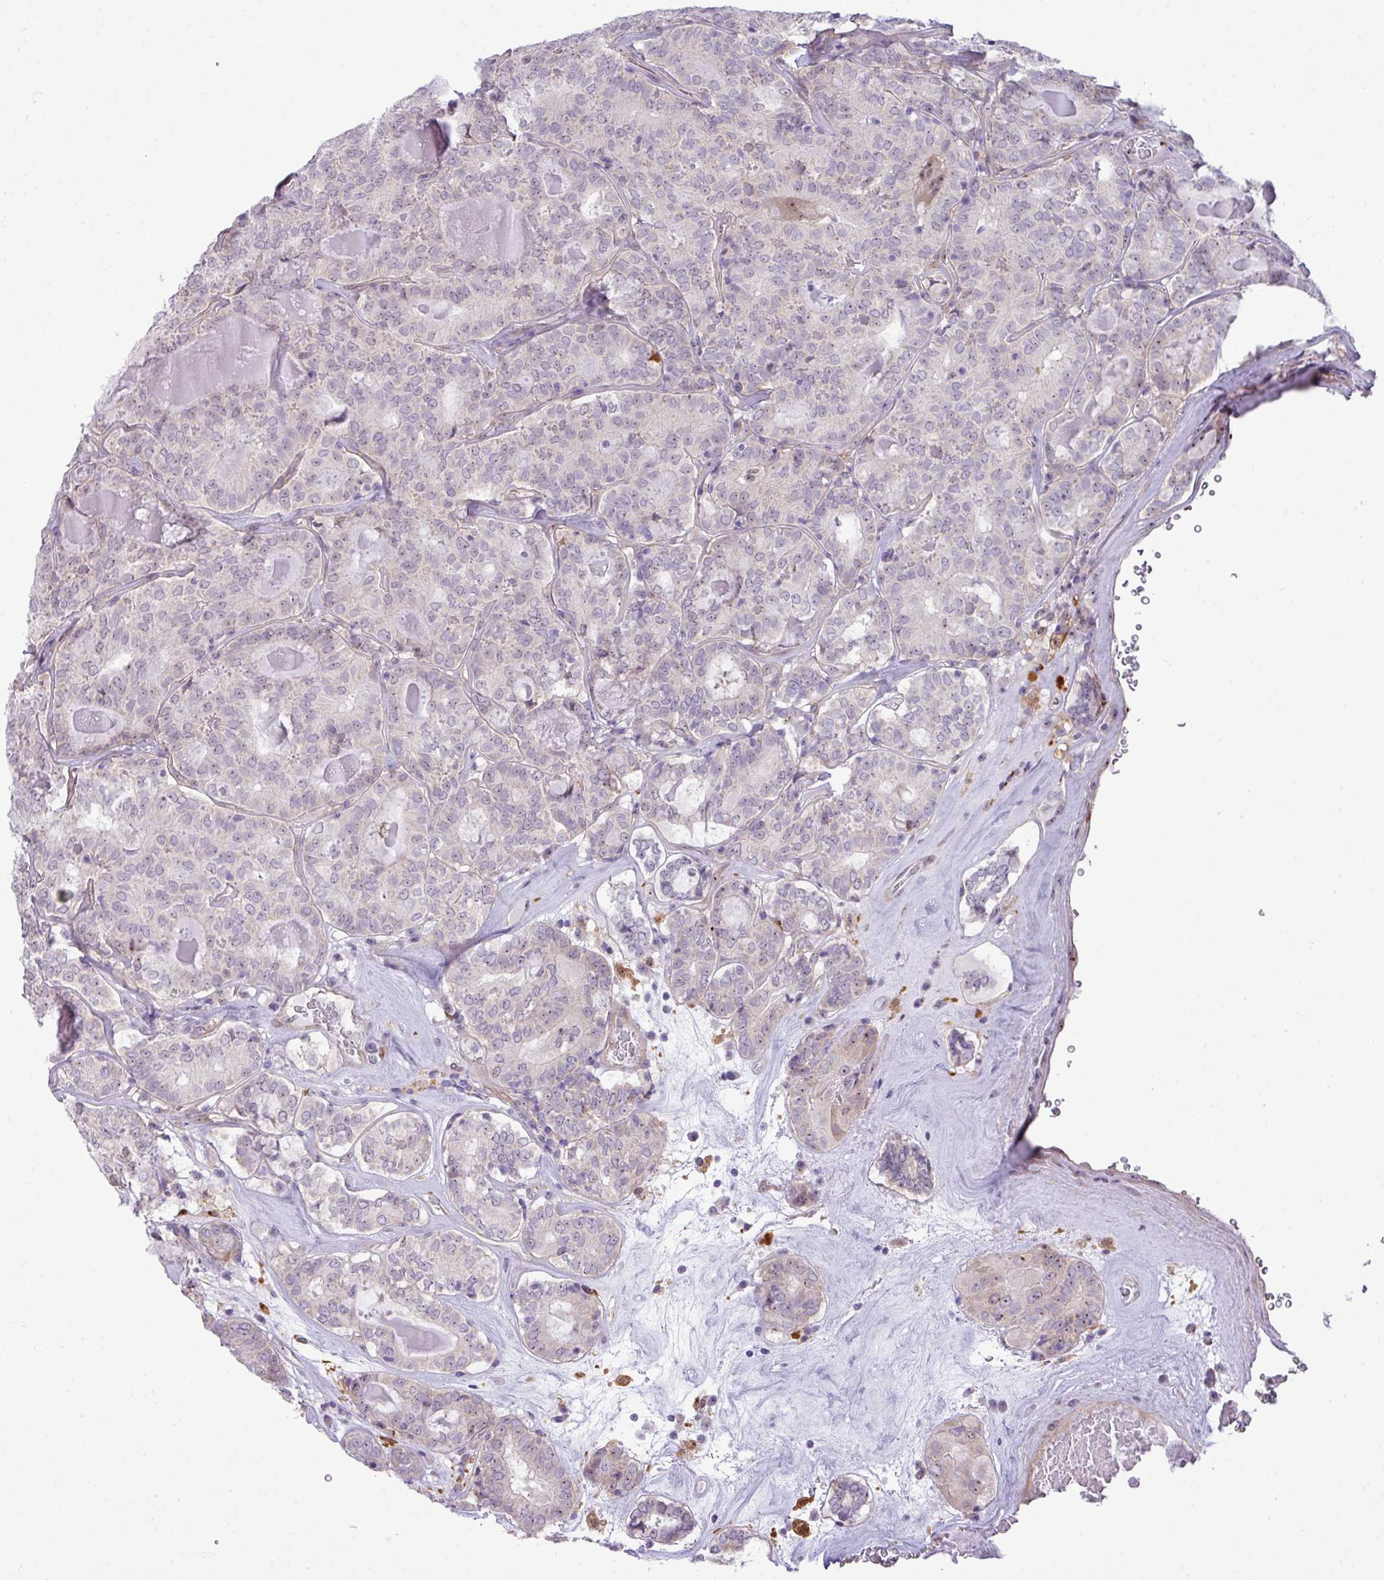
{"staining": {"intensity": "negative", "quantity": "none", "location": "none"}, "tissue": "thyroid cancer", "cell_type": "Tumor cells", "image_type": "cancer", "snomed": [{"axis": "morphology", "description": "Papillary adenocarcinoma, NOS"}, {"axis": "topography", "description": "Thyroid gland"}], "caption": "Thyroid cancer (papillary adenocarcinoma) was stained to show a protein in brown. There is no significant staining in tumor cells.", "gene": "MAK16", "patient": {"sex": "female", "age": 72}}